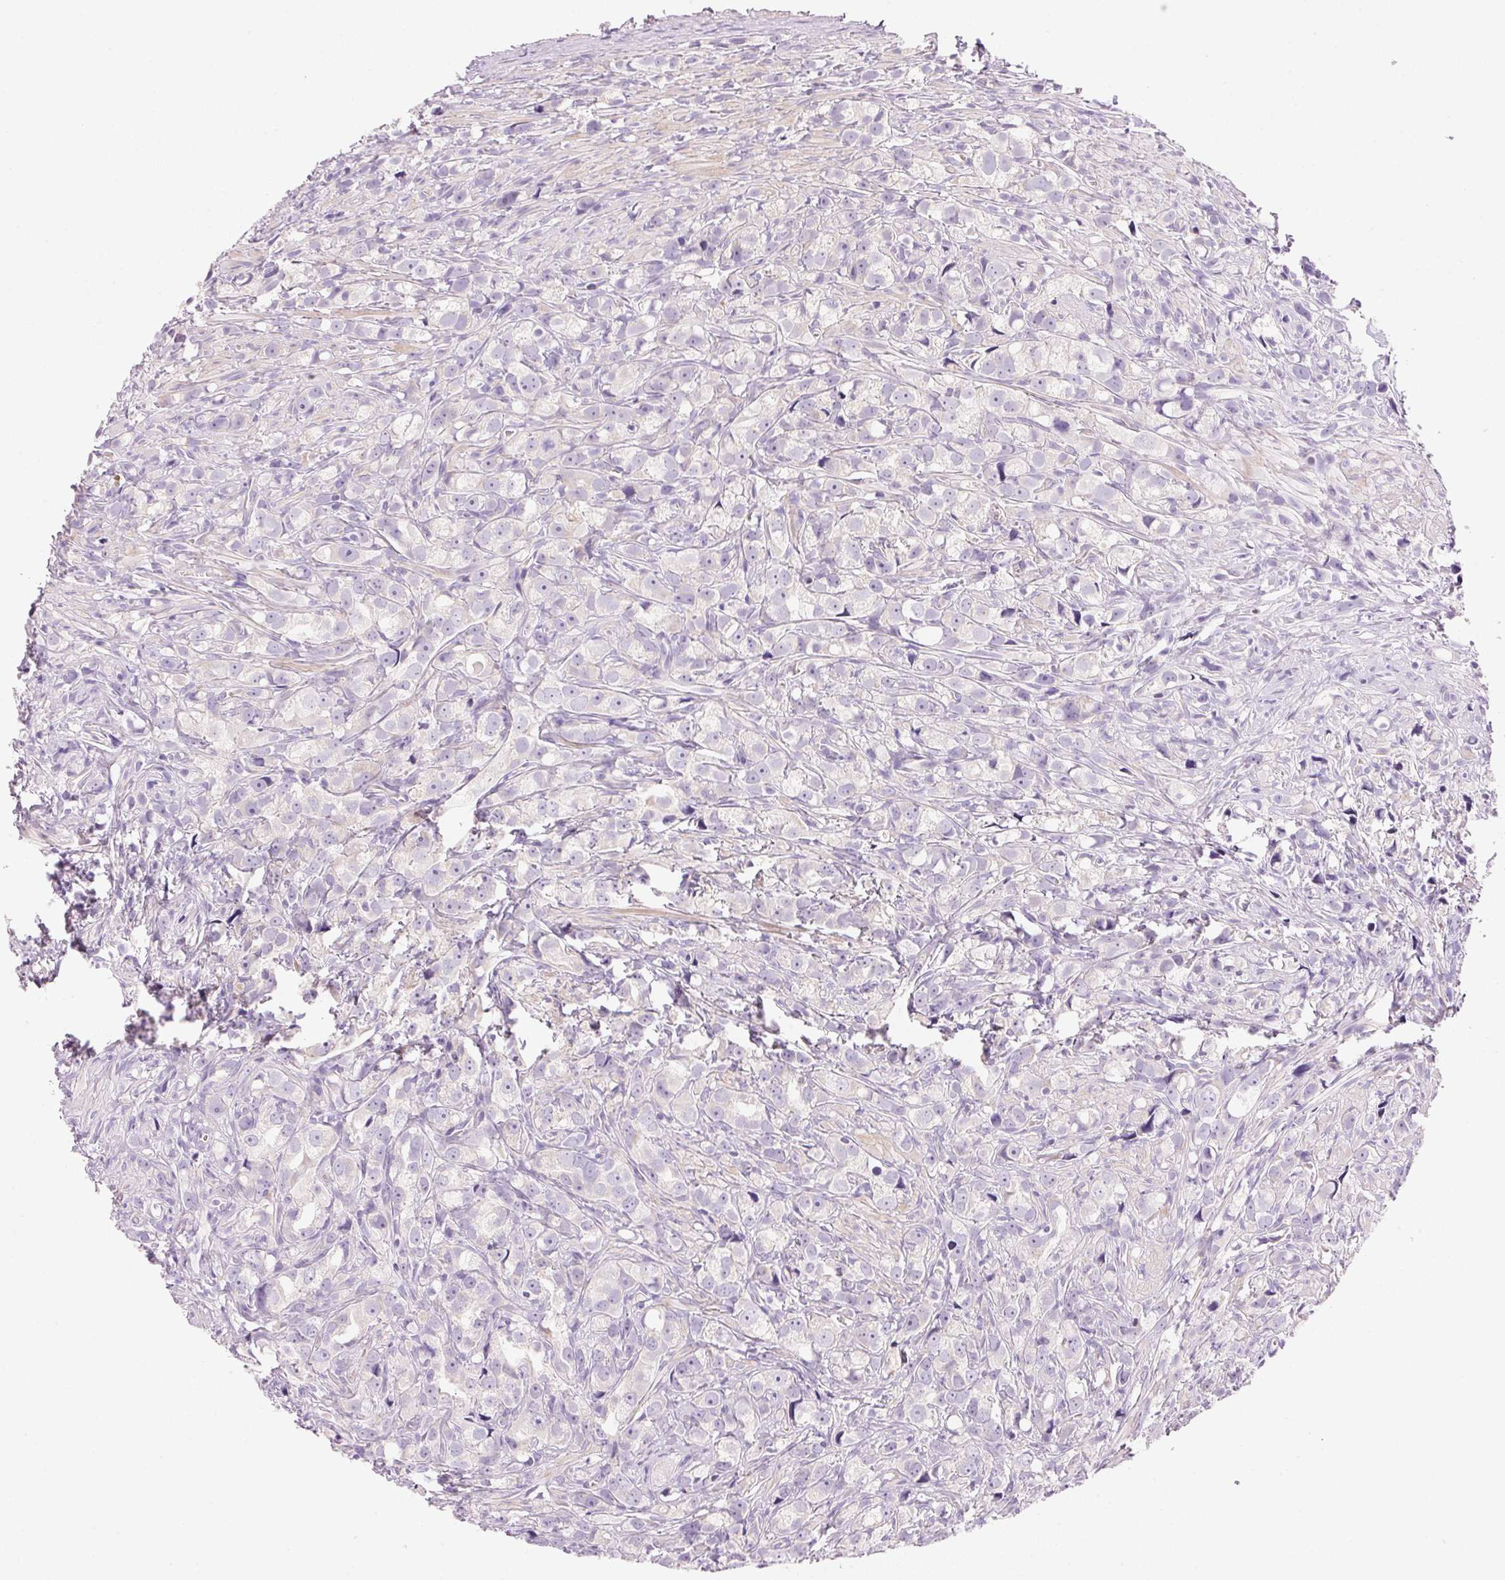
{"staining": {"intensity": "negative", "quantity": "none", "location": "none"}, "tissue": "prostate cancer", "cell_type": "Tumor cells", "image_type": "cancer", "snomed": [{"axis": "morphology", "description": "Adenocarcinoma, High grade"}, {"axis": "topography", "description": "Prostate"}], "caption": "The histopathology image exhibits no significant staining in tumor cells of prostate cancer (high-grade adenocarcinoma).", "gene": "CYP11B1", "patient": {"sex": "male", "age": 75}}